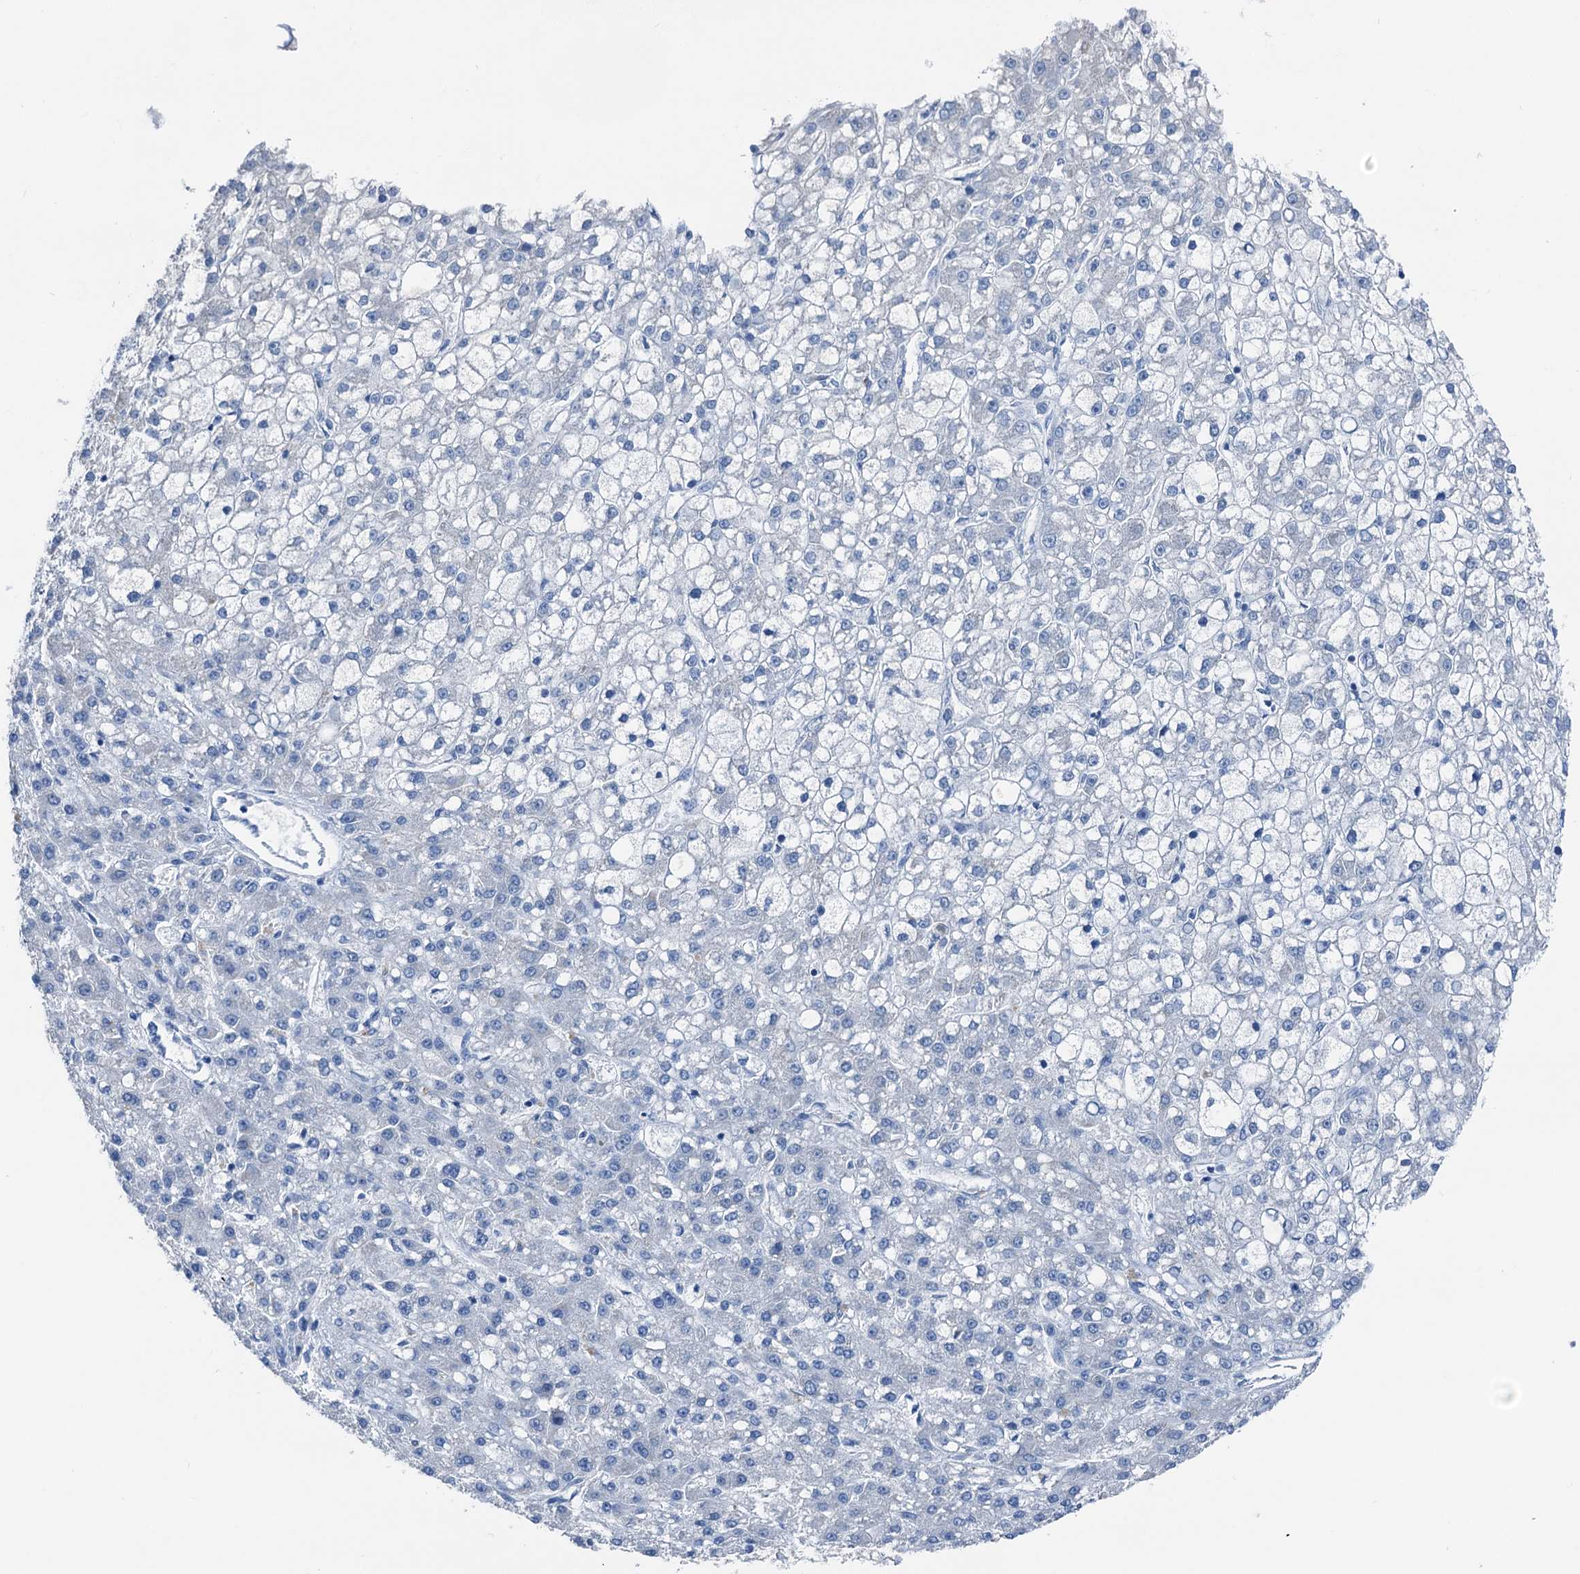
{"staining": {"intensity": "negative", "quantity": "none", "location": "none"}, "tissue": "liver cancer", "cell_type": "Tumor cells", "image_type": "cancer", "snomed": [{"axis": "morphology", "description": "Carcinoma, Hepatocellular, NOS"}, {"axis": "topography", "description": "Liver"}], "caption": "Hepatocellular carcinoma (liver) was stained to show a protein in brown. There is no significant expression in tumor cells.", "gene": "CBLN3", "patient": {"sex": "male", "age": 67}}